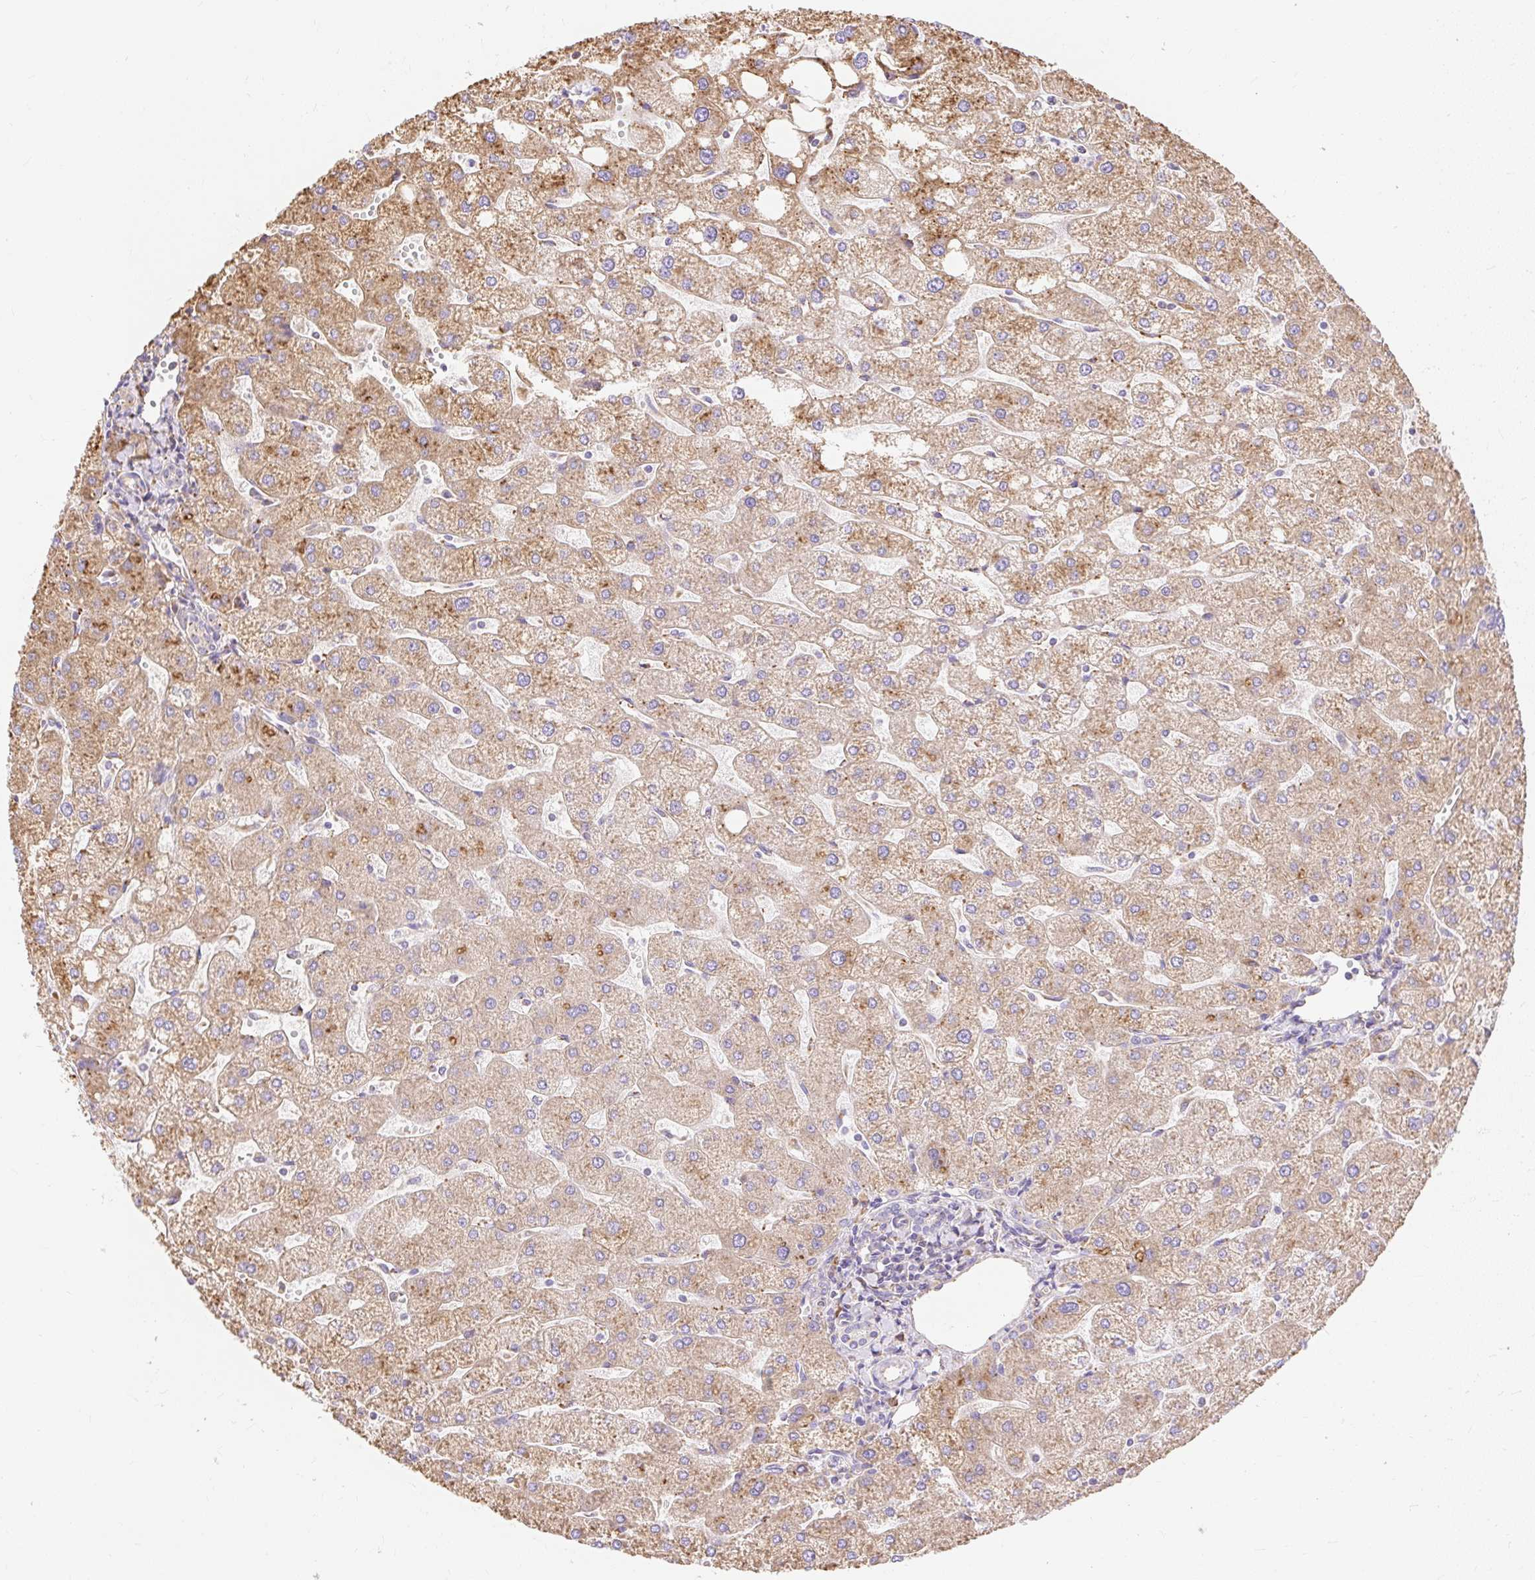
{"staining": {"intensity": "weak", "quantity": "25%-75%", "location": "cytoplasmic/membranous"}, "tissue": "liver", "cell_type": "Cholangiocytes", "image_type": "normal", "snomed": [{"axis": "morphology", "description": "Normal tissue, NOS"}, {"axis": "topography", "description": "Liver"}], "caption": "This photomicrograph displays immunohistochemistry (IHC) staining of unremarkable human liver, with low weak cytoplasmic/membranous positivity in approximately 25%-75% of cholangiocytes.", "gene": "ENSG00000260836", "patient": {"sex": "male", "age": 67}}